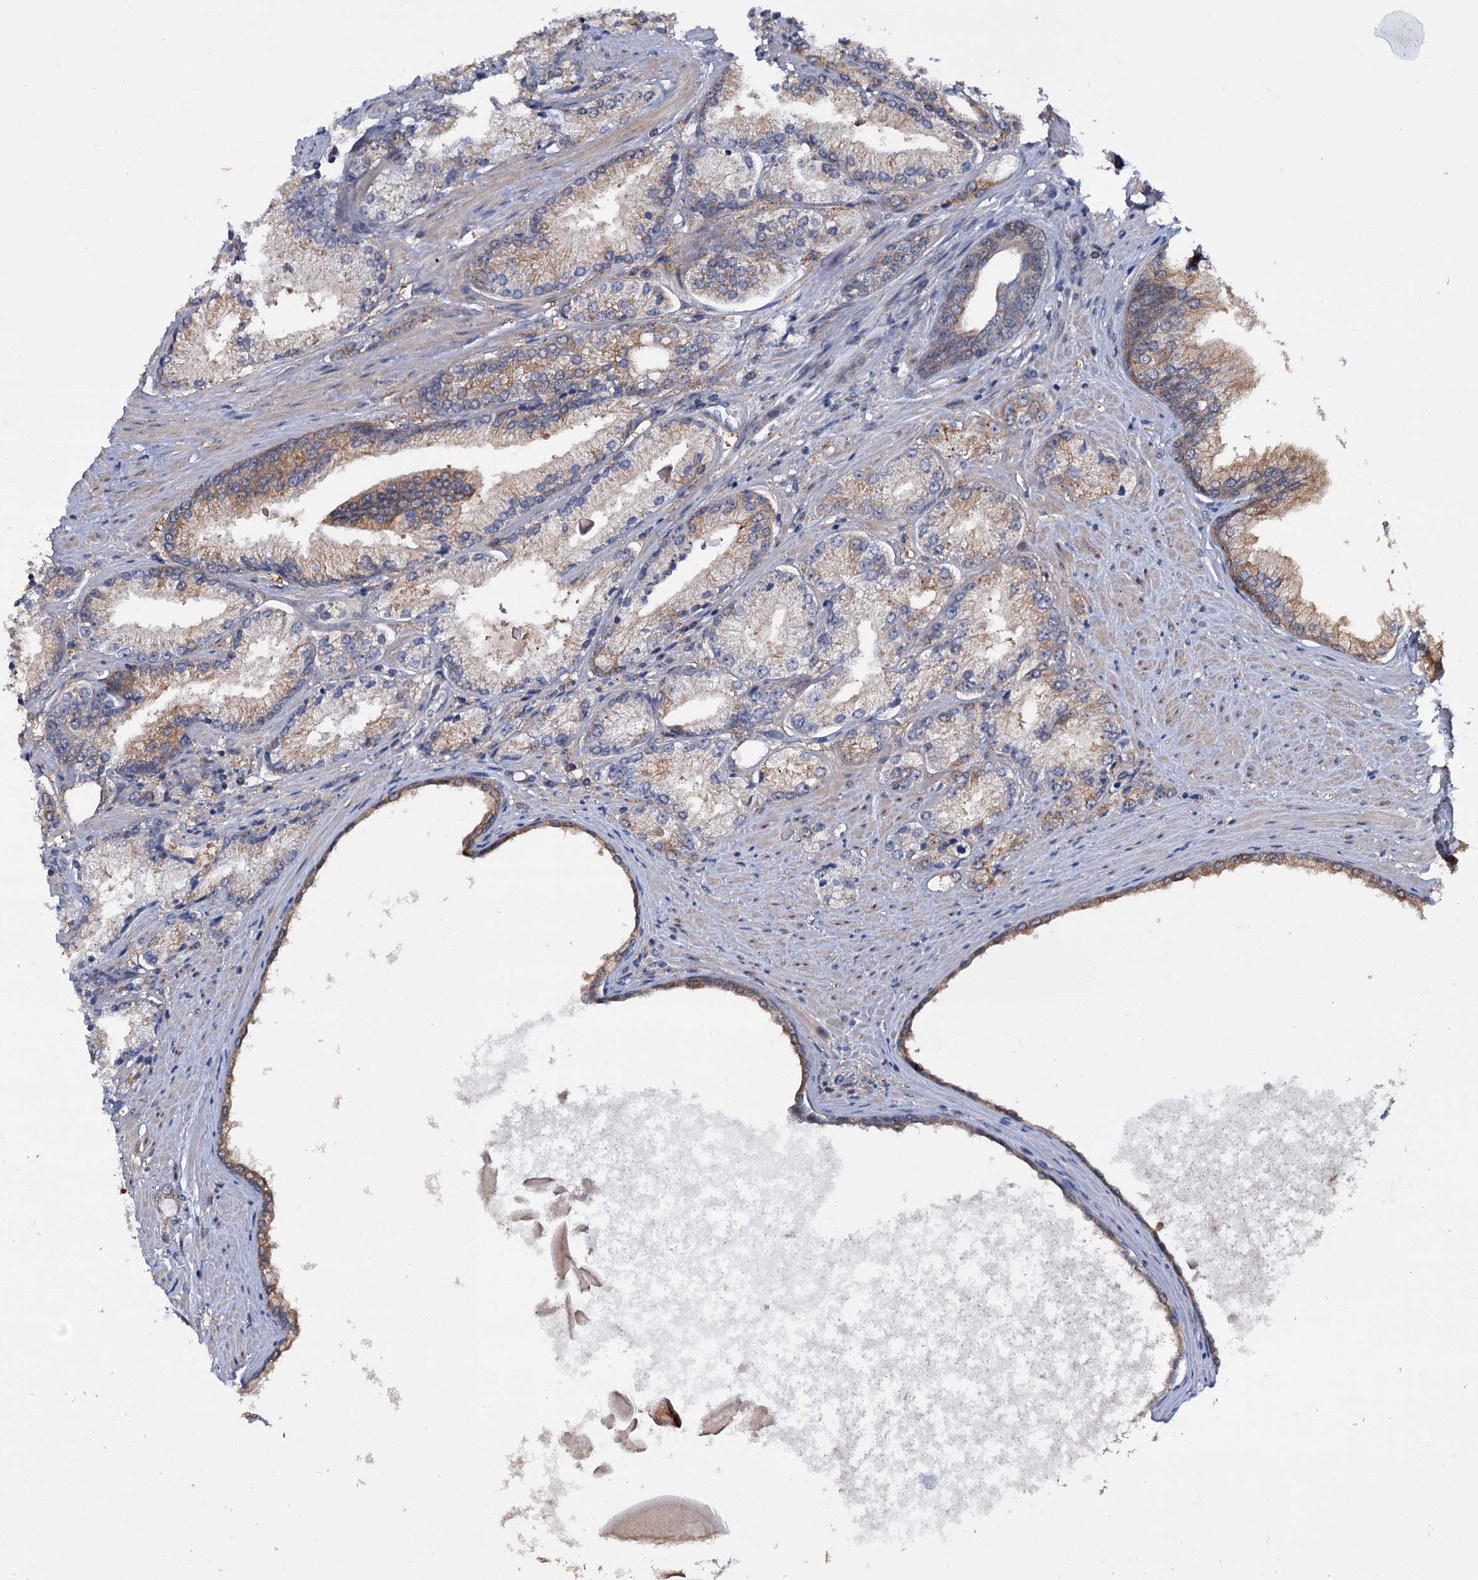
{"staining": {"intensity": "weak", "quantity": "25%-75%", "location": "cytoplasmic/membranous"}, "tissue": "prostate cancer", "cell_type": "Tumor cells", "image_type": "cancer", "snomed": [{"axis": "morphology", "description": "Adenocarcinoma, High grade"}, {"axis": "topography", "description": "Prostate"}], "caption": "This micrograph reveals prostate cancer stained with IHC to label a protein in brown. The cytoplasmic/membranous of tumor cells show weak positivity for the protein. Nuclei are counter-stained blue.", "gene": "MID1IP1", "patient": {"sex": "male", "age": 66}}